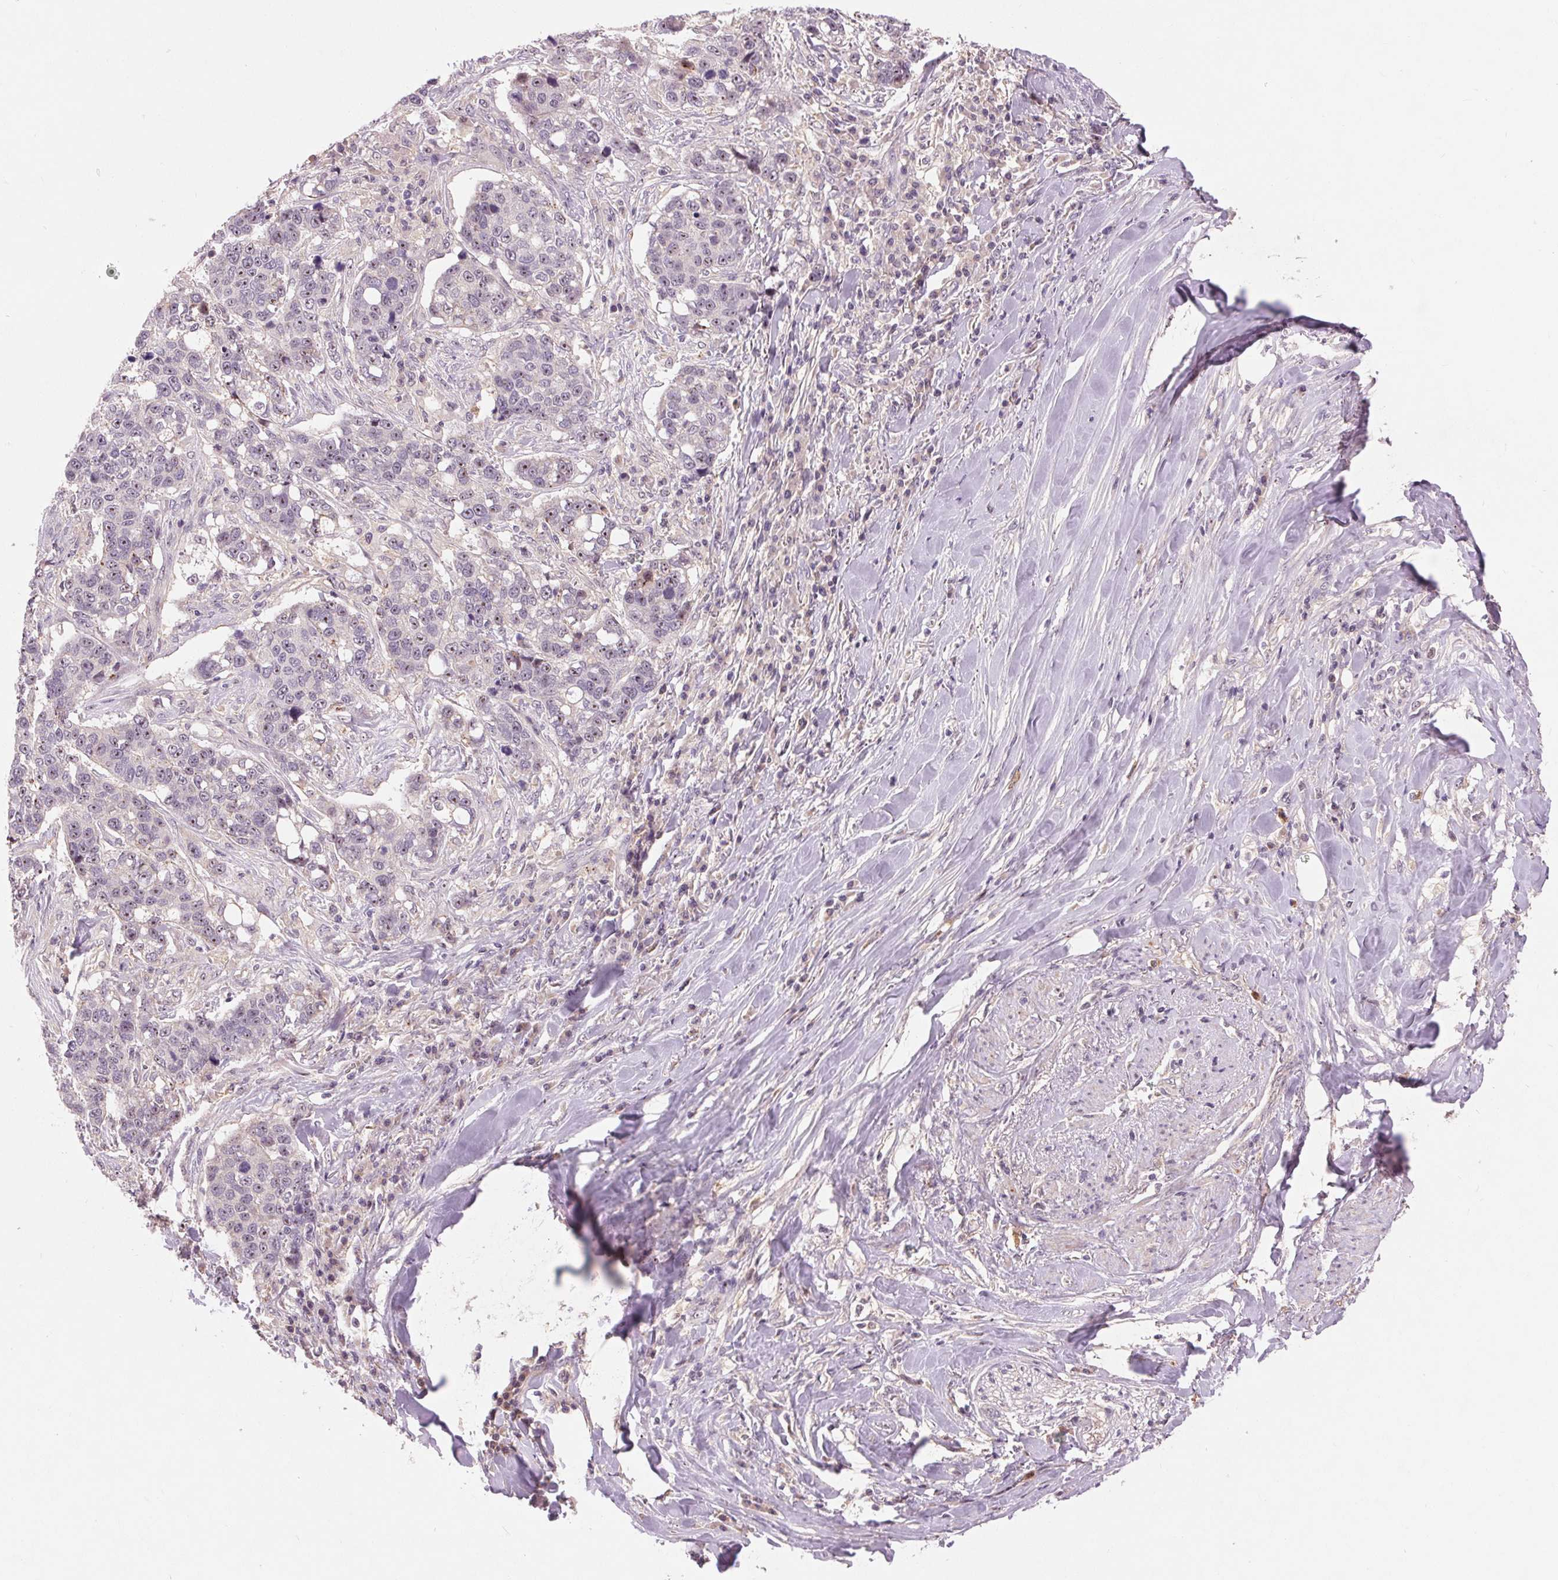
{"staining": {"intensity": "moderate", "quantity": "<25%", "location": "nuclear"}, "tissue": "lung cancer", "cell_type": "Tumor cells", "image_type": "cancer", "snomed": [{"axis": "morphology", "description": "Squamous cell carcinoma, NOS"}, {"axis": "topography", "description": "Lymph node"}, {"axis": "topography", "description": "Lung"}], "caption": "Lung cancer stained for a protein demonstrates moderate nuclear positivity in tumor cells.", "gene": "RANBP3L", "patient": {"sex": "male", "age": 61}}